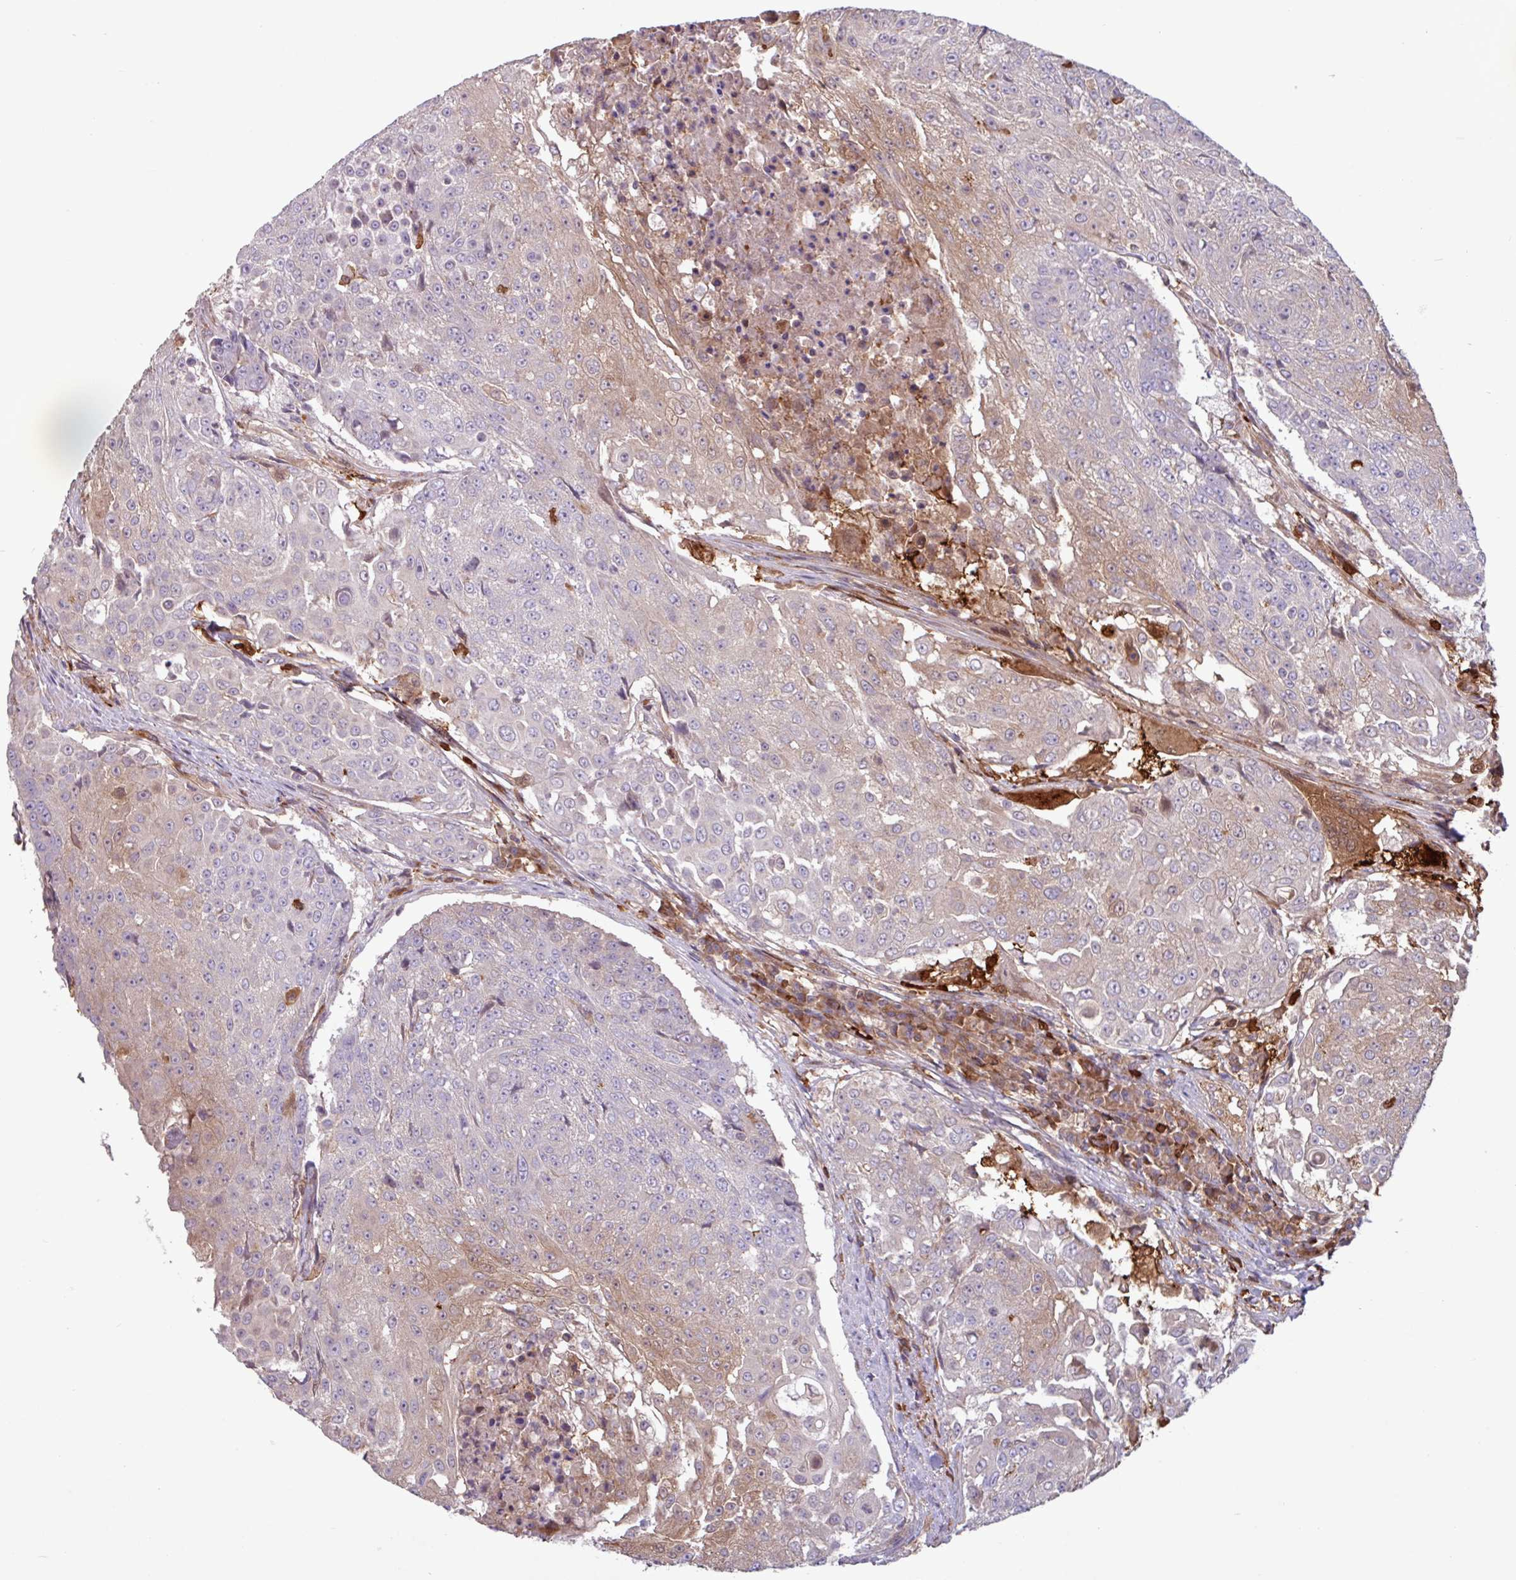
{"staining": {"intensity": "weak", "quantity": "<25%", "location": "cytoplasmic/membranous"}, "tissue": "urothelial cancer", "cell_type": "Tumor cells", "image_type": "cancer", "snomed": [{"axis": "morphology", "description": "Urothelial carcinoma, High grade"}, {"axis": "topography", "description": "Urinary bladder"}], "caption": "Human urothelial cancer stained for a protein using IHC exhibits no positivity in tumor cells.", "gene": "SEC61G", "patient": {"sex": "female", "age": 63}}